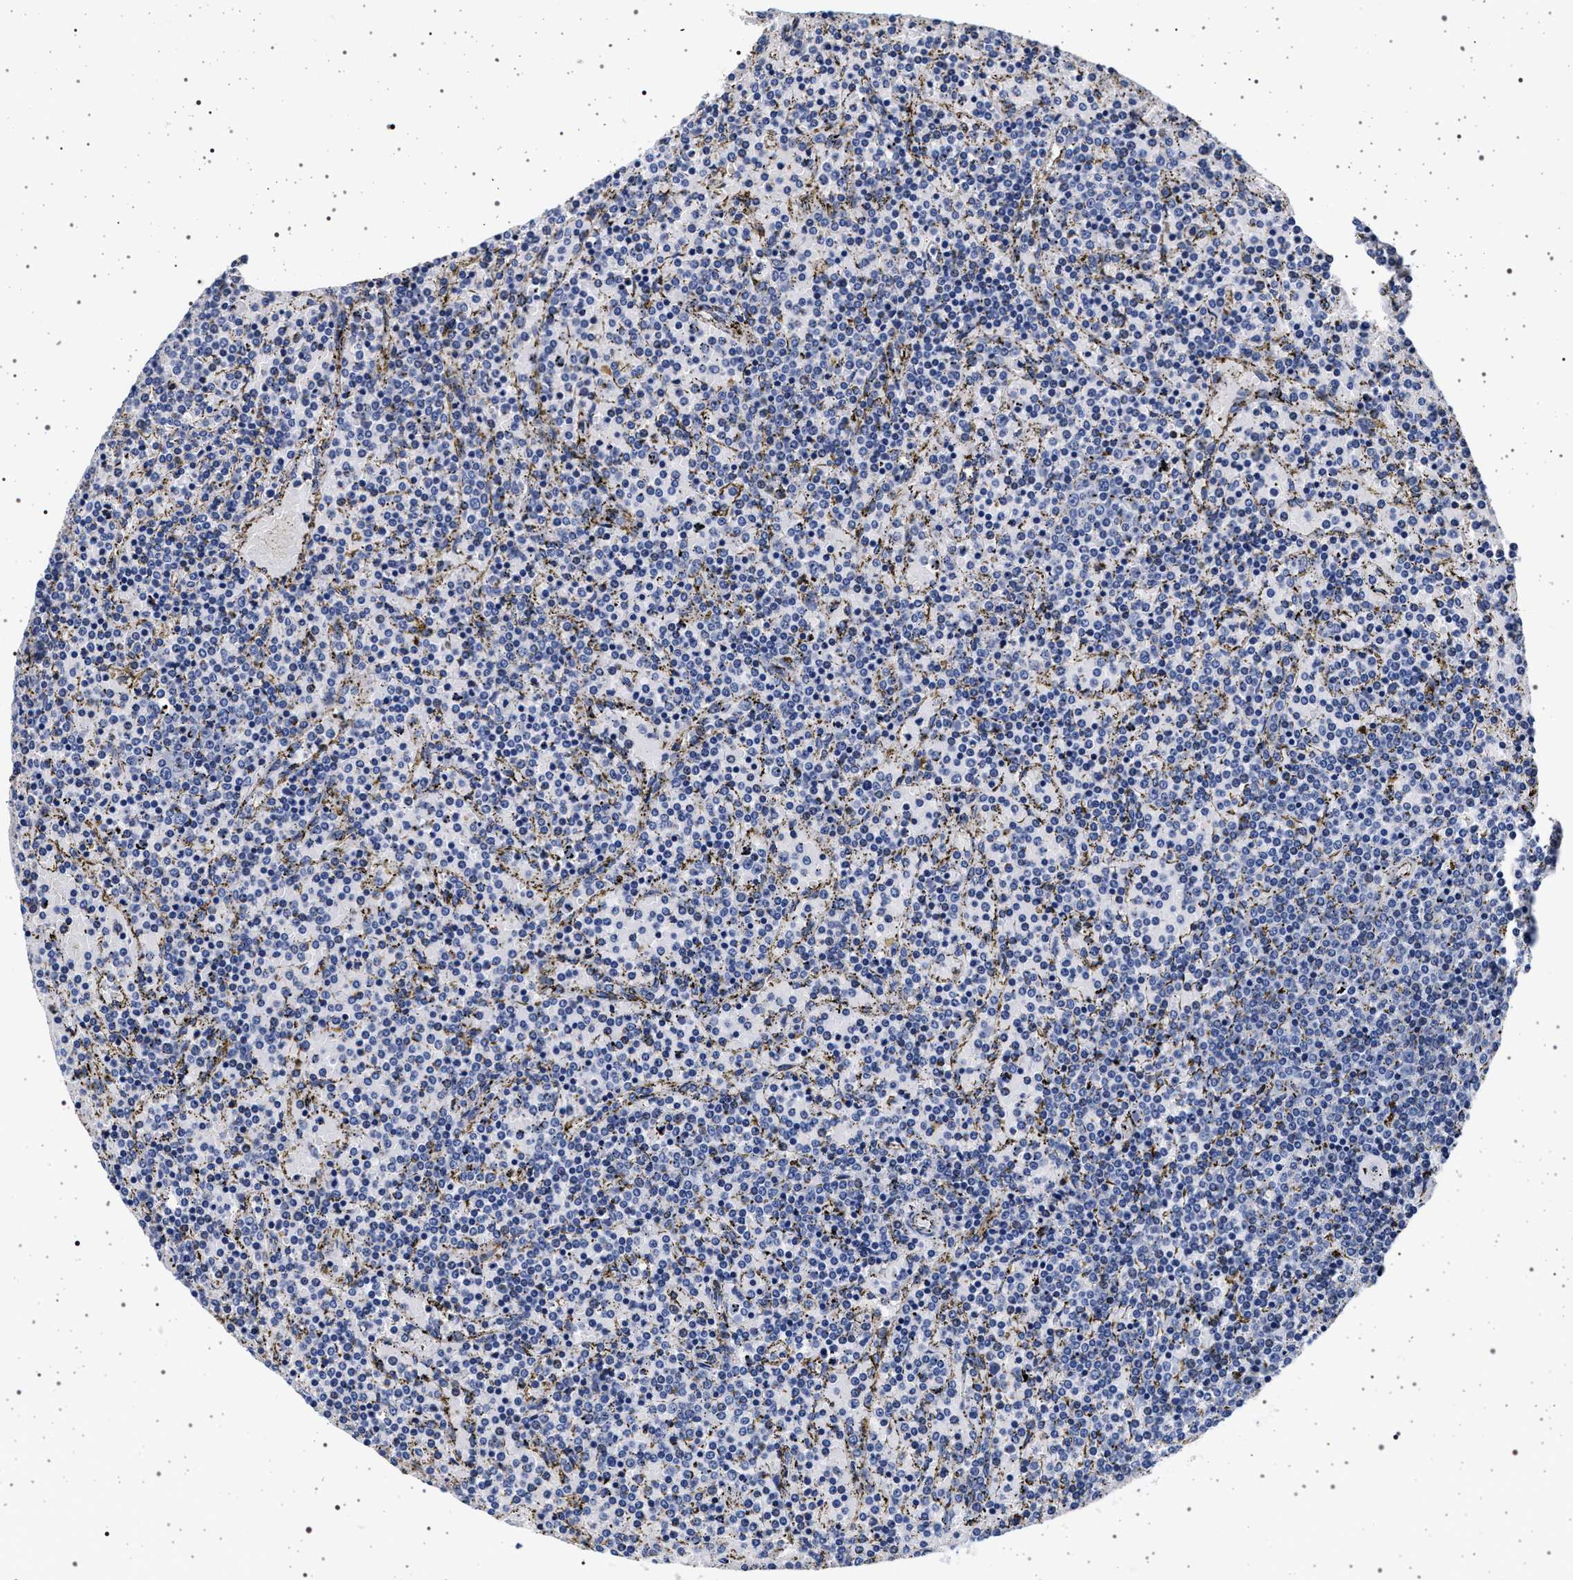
{"staining": {"intensity": "negative", "quantity": "none", "location": "none"}, "tissue": "lymphoma", "cell_type": "Tumor cells", "image_type": "cancer", "snomed": [{"axis": "morphology", "description": "Malignant lymphoma, non-Hodgkin's type, Low grade"}, {"axis": "topography", "description": "Spleen"}], "caption": "This is an IHC micrograph of lymphoma. There is no staining in tumor cells.", "gene": "SLC9A1", "patient": {"sex": "female", "age": 77}}